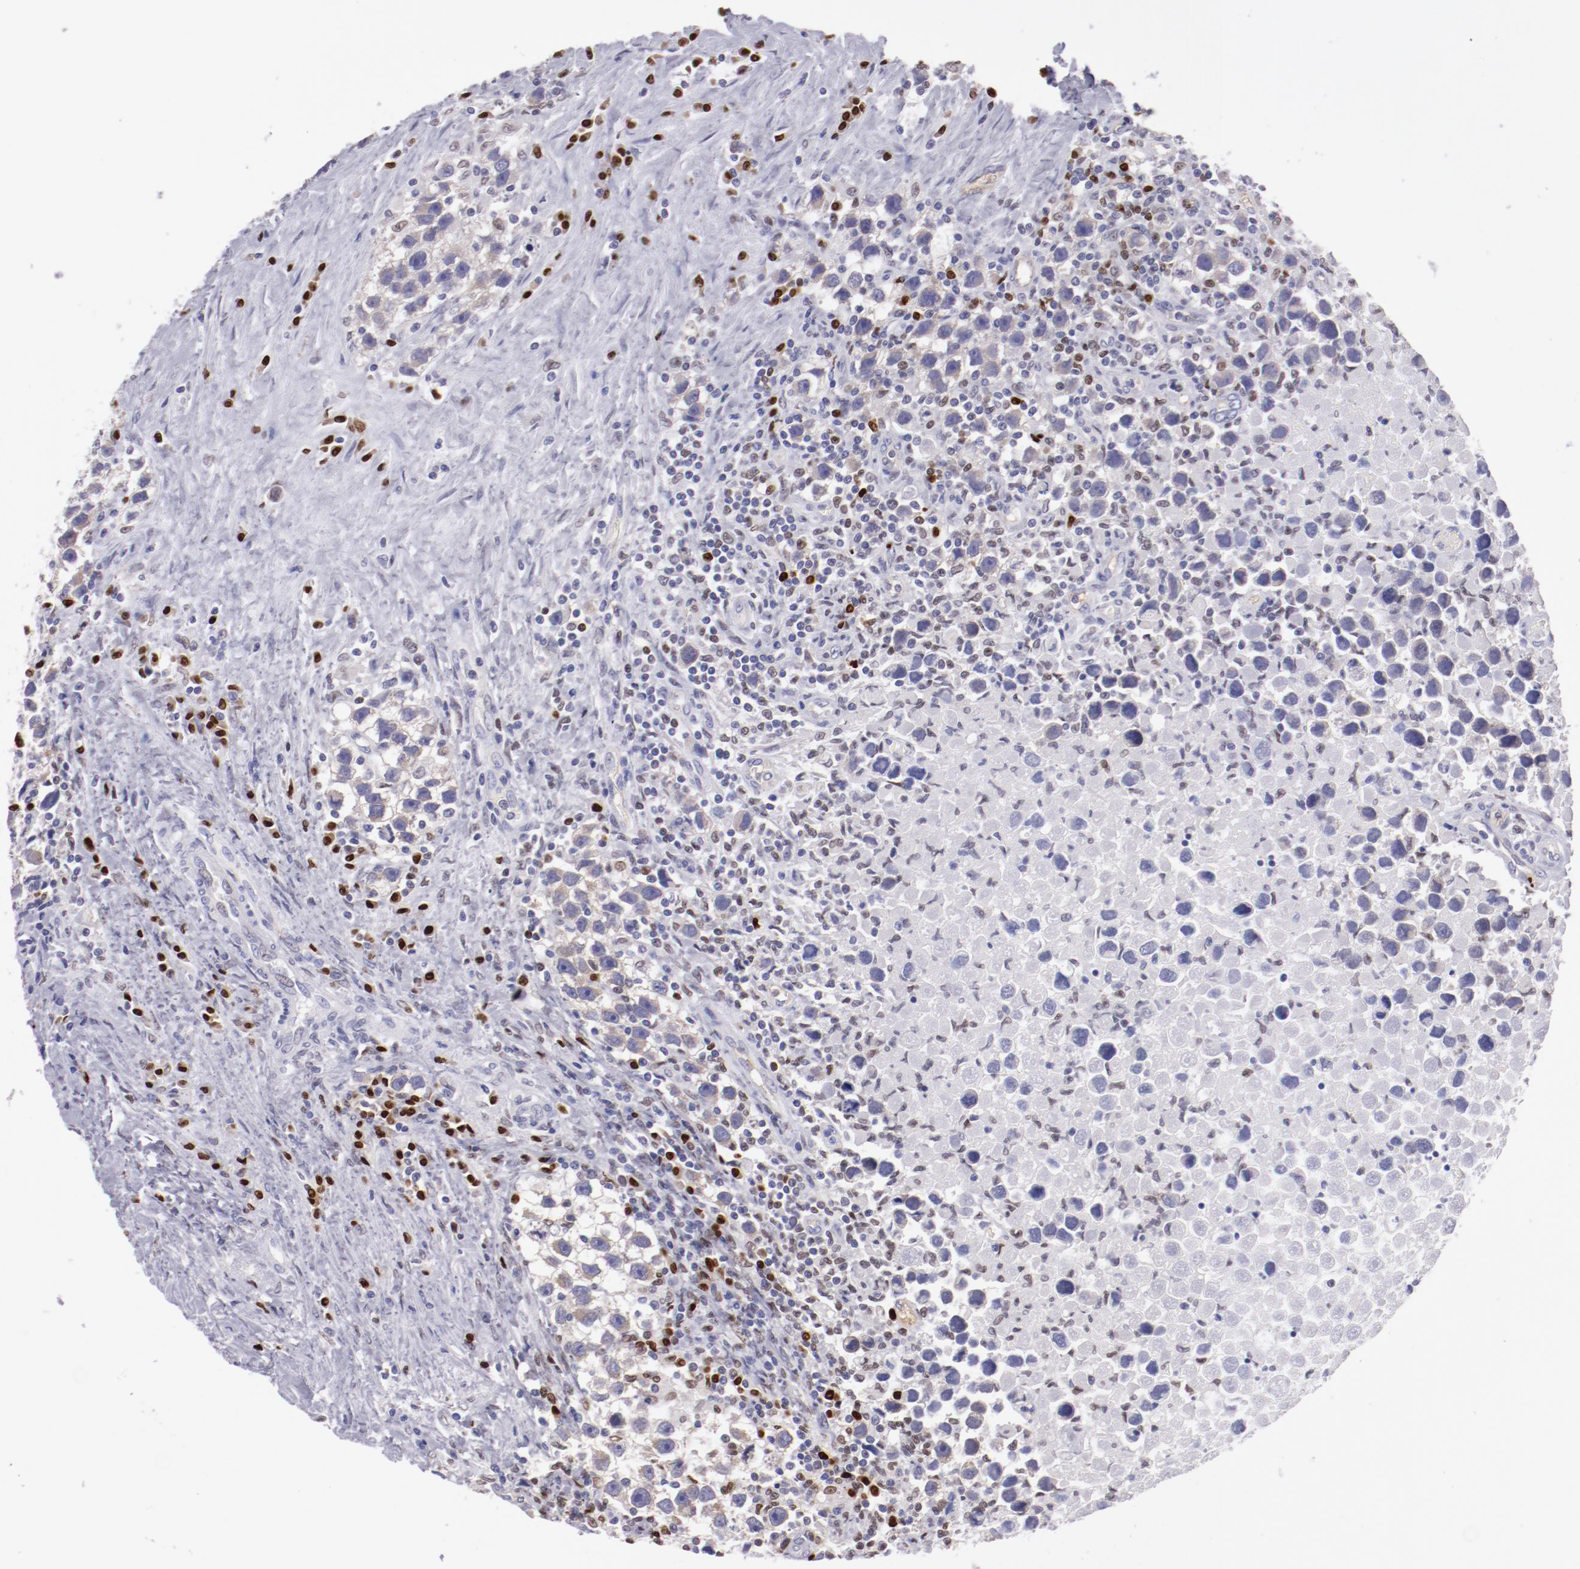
{"staining": {"intensity": "negative", "quantity": "none", "location": "none"}, "tissue": "testis cancer", "cell_type": "Tumor cells", "image_type": "cancer", "snomed": [{"axis": "morphology", "description": "Seminoma, NOS"}, {"axis": "topography", "description": "Testis"}], "caption": "High magnification brightfield microscopy of seminoma (testis) stained with DAB (3,3'-diaminobenzidine) (brown) and counterstained with hematoxylin (blue): tumor cells show no significant staining.", "gene": "IRF8", "patient": {"sex": "male", "age": 43}}